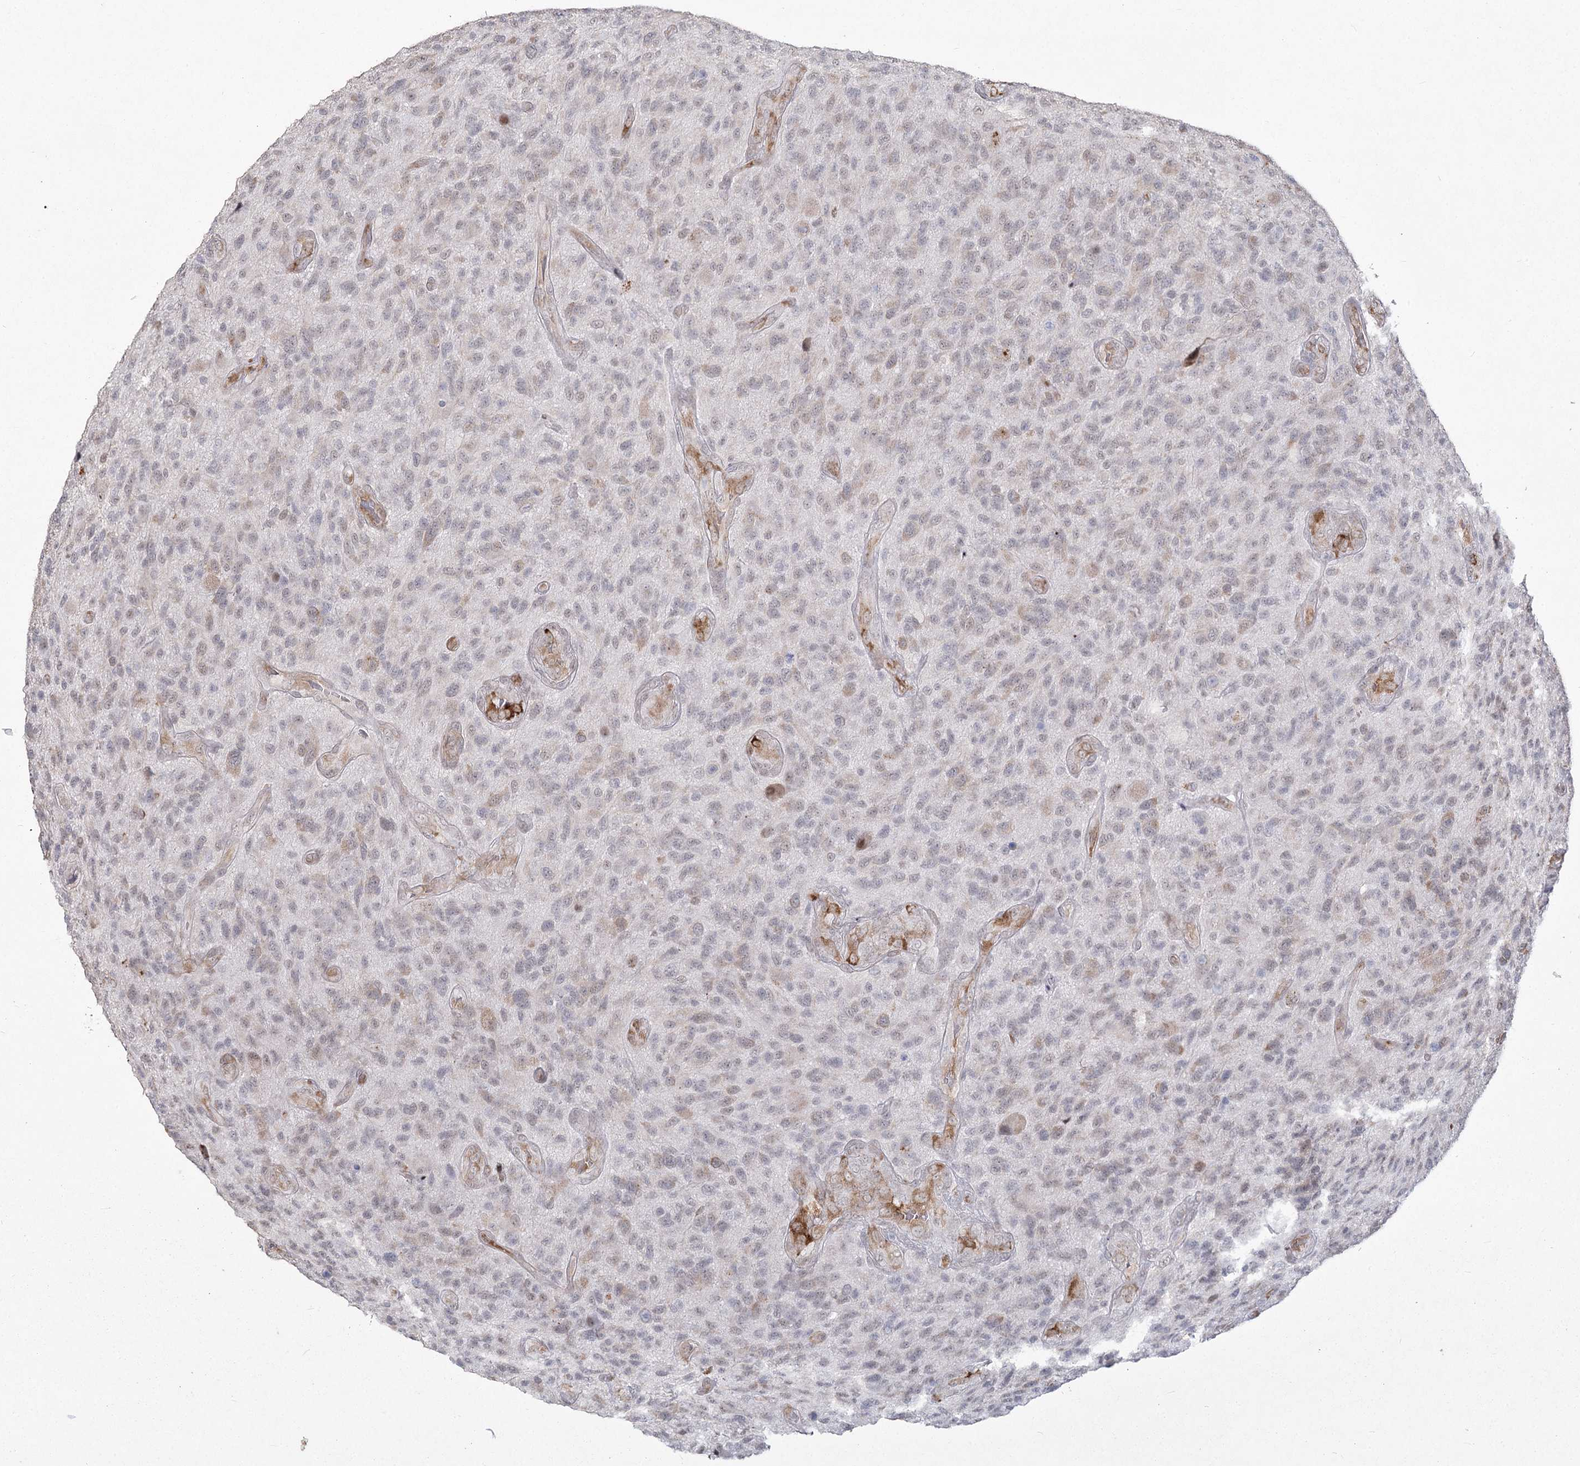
{"staining": {"intensity": "weak", "quantity": "25%-75%", "location": "nuclear"}, "tissue": "glioma", "cell_type": "Tumor cells", "image_type": "cancer", "snomed": [{"axis": "morphology", "description": "Glioma, malignant, High grade"}, {"axis": "topography", "description": "Brain"}], "caption": "Protein positivity by immunohistochemistry (IHC) demonstrates weak nuclear positivity in approximately 25%-75% of tumor cells in malignant glioma (high-grade).", "gene": "YBX3", "patient": {"sex": "male", "age": 47}}